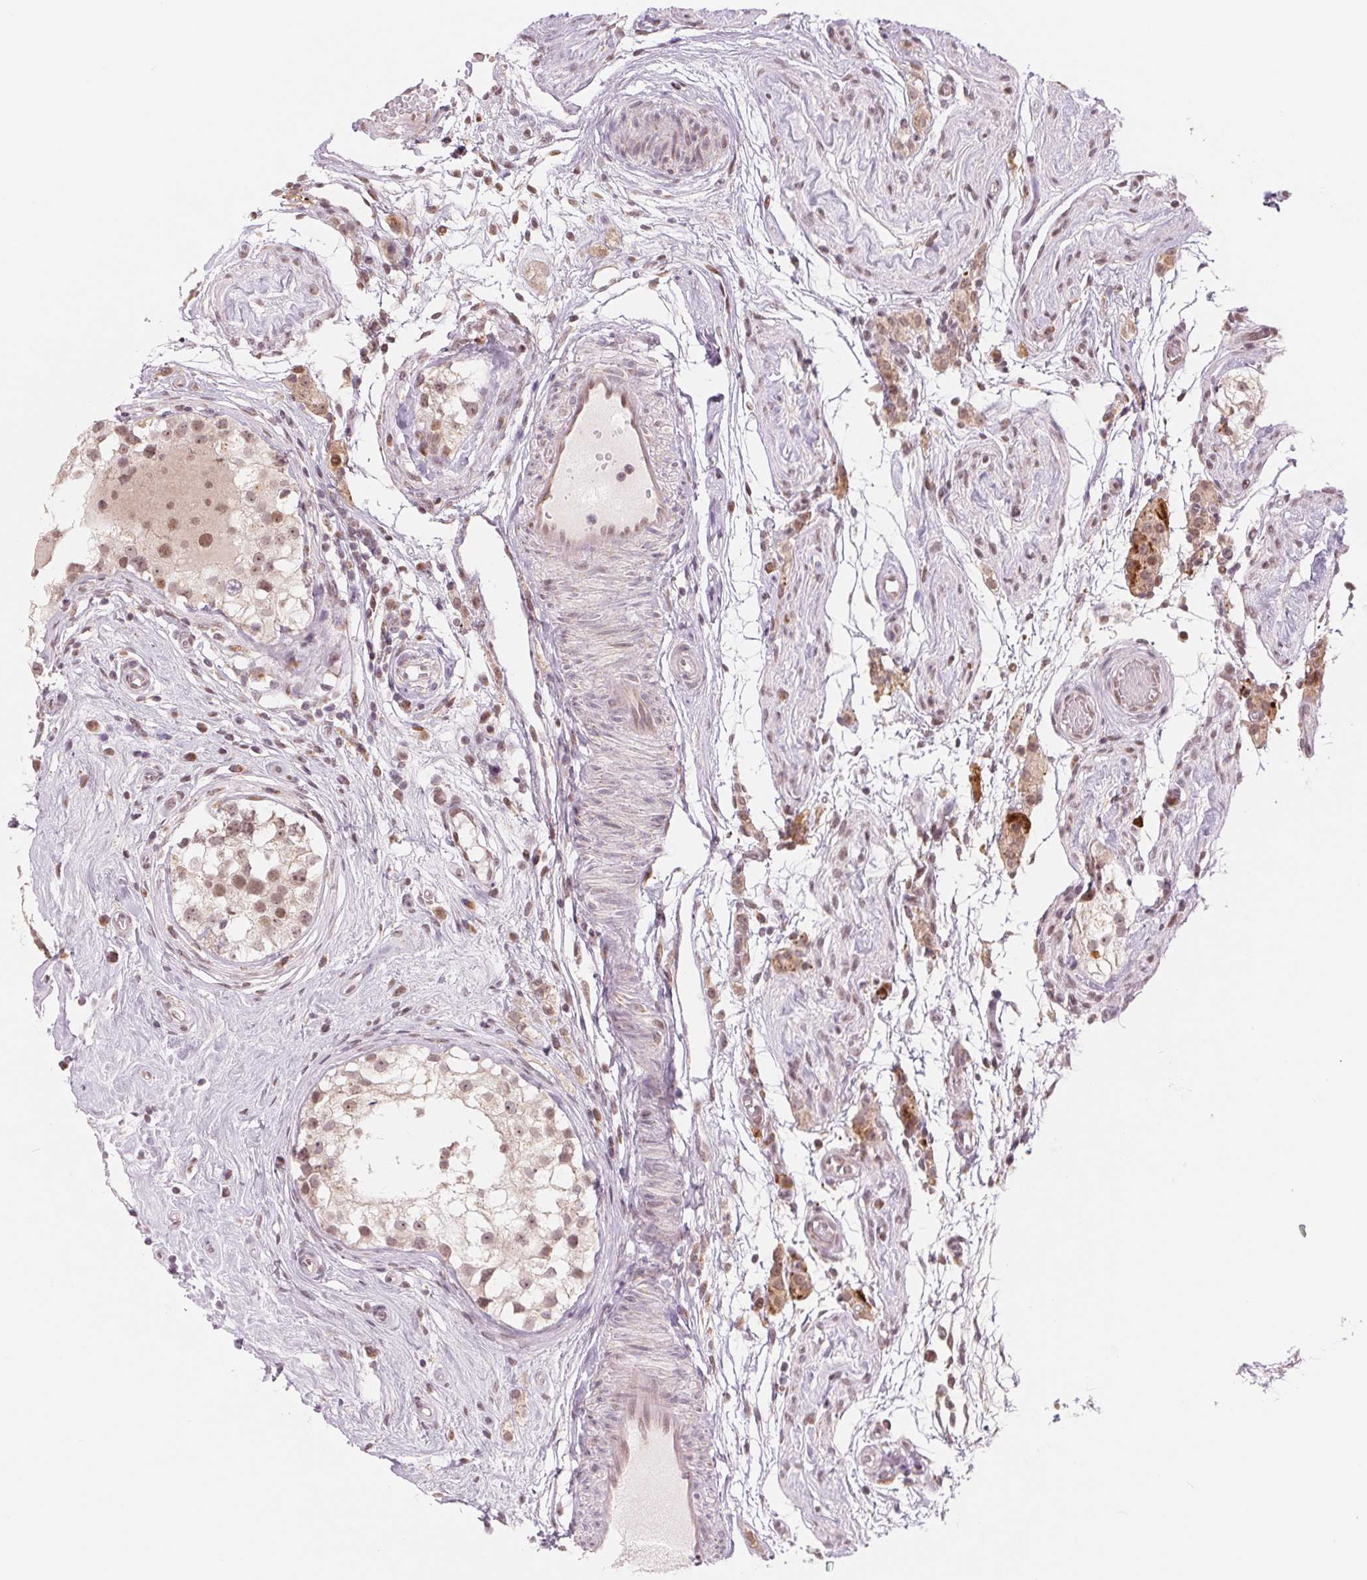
{"staining": {"intensity": "weak", "quantity": ">75%", "location": "nuclear"}, "tissue": "testis", "cell_type": "Cells in seminiferous ducts", "image_type": "normal", "snomed": [{"axis": "morphology", "description": "Normal tissue, NOS"}, {"axis": "morphology", "description": "Seminoma, NOS"}, {"axis": "topography", "description": "Testis"}], "caption": "Cells in seminiferous ducts display low levels of weak nuclear staining in approximately >75% of cells in unremarkable human testis.", "gene": "ARHGAP32", "patient": {"sex": "male", "age": 29}}